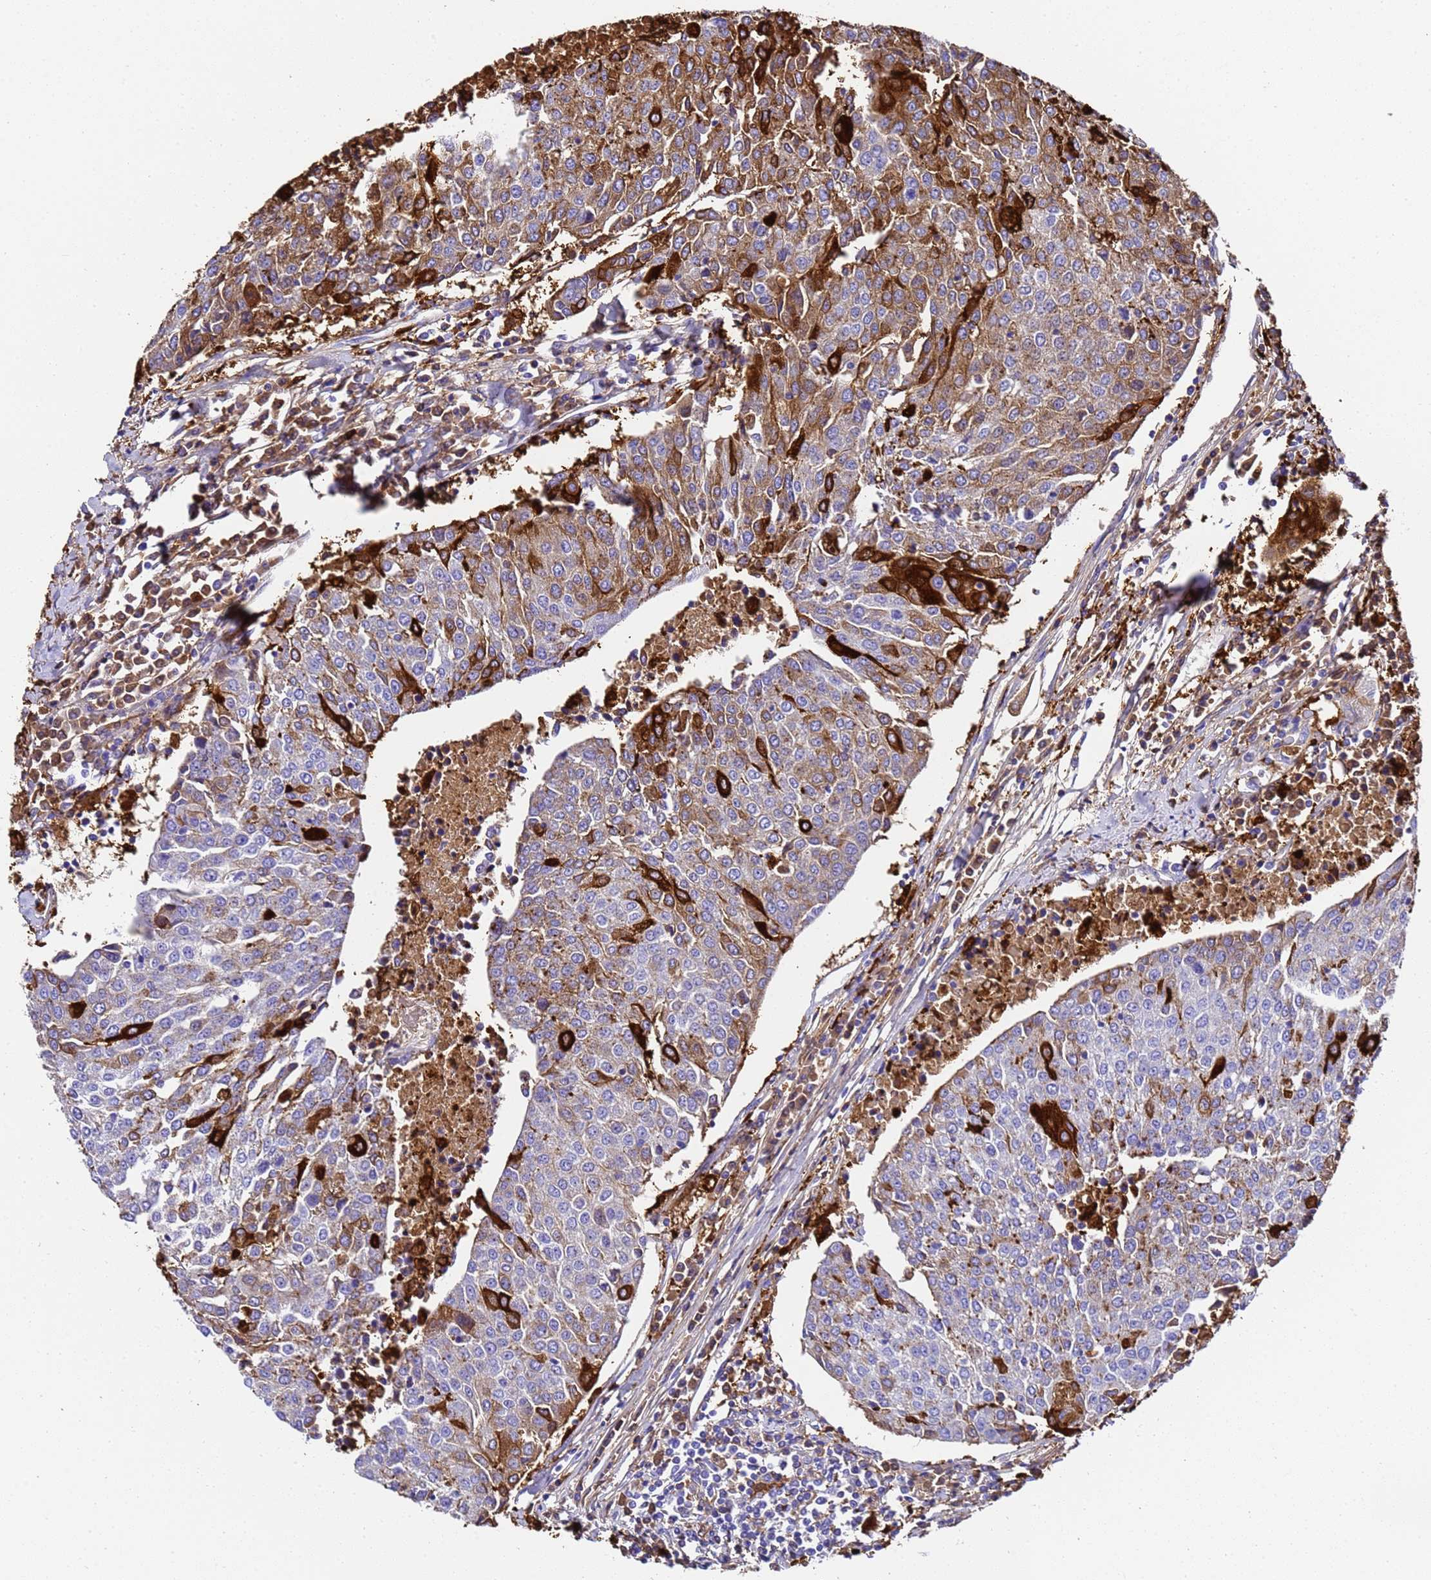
{"staining": {"intensity": "strong", "quantity": "<25%", "location": "cytoplasmic/membranous"}, "tissue": "urothelial cancer", "cell_type": "Tumor cells", "image_type": "cancer", "snomed": [{"axis": "morphology", "description": "Urothelial carcinoma, High grade"}, {"axis": "topography", "description": "Urinary bladder"}], "caption": "IHC image of neoplastic tissue: human high-grade urothelial carcinoma stained using immunohistochemistry displays medium levels of strong protein expression localized specifically in the cytoplasmic/membranous of tumor cells, appearing as a cytoplasmic/membranous brown color.", "gene": "FTL", "patient": {"sex": "female", "age": 85}}